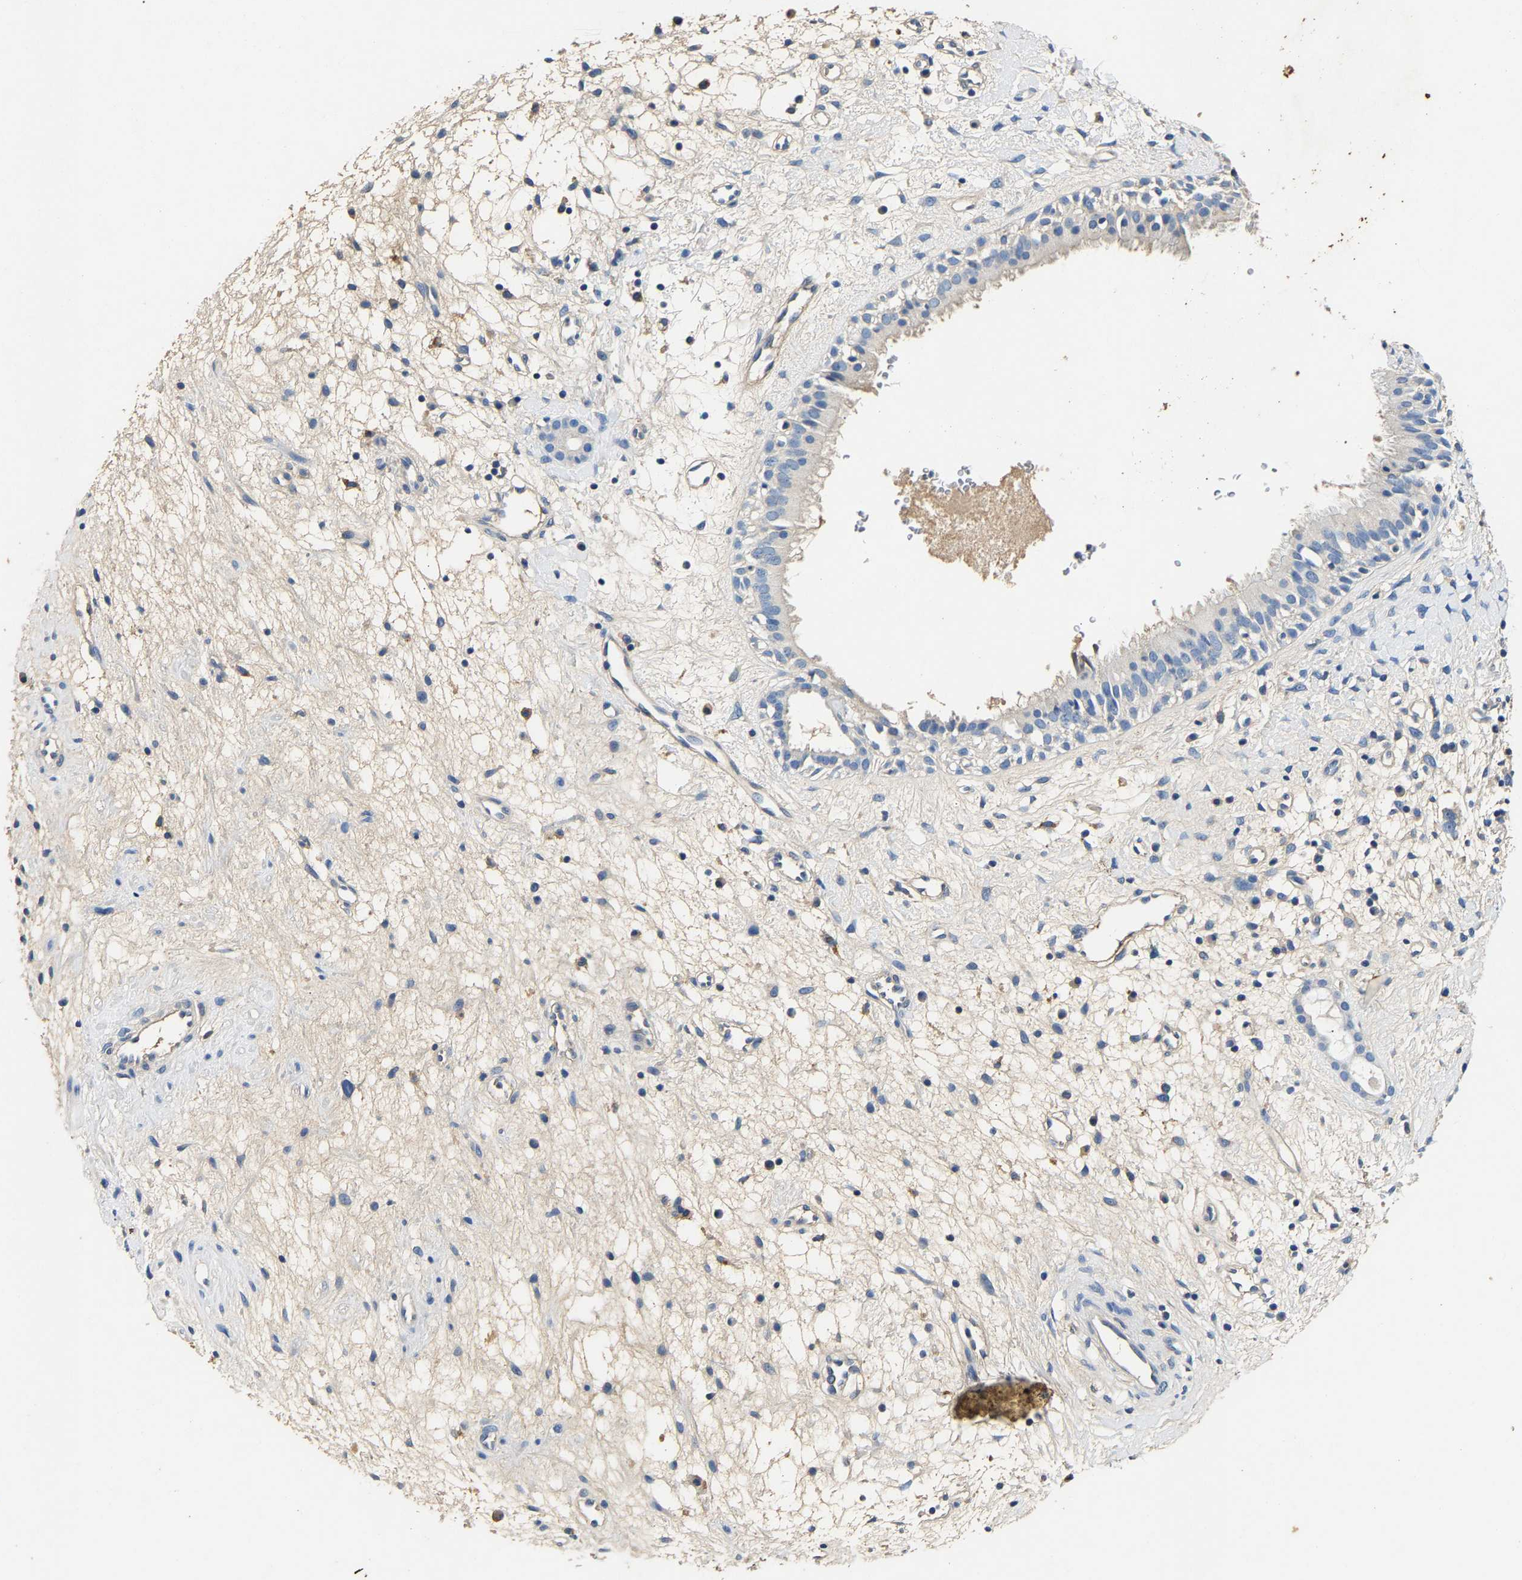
{"staining": {"intensity": "negative", "quantity": "none", "location": "none"}, "tissue": "nasopharynx", "cell_type": "Respiratory epithelial cells", "image_type": "normal", "snomed": [{"axis": "morphology", "description": "Normal tissue, NOS"}, {"axis": "topography", "description": "Nasopharynx"}], "caption": "The IHC histopathology image has no significant positivity in respiratory epithelial cells of nasopharynx.", "gene": "SLCO2B1", "patient": {"sex": "male", "age": 22}}